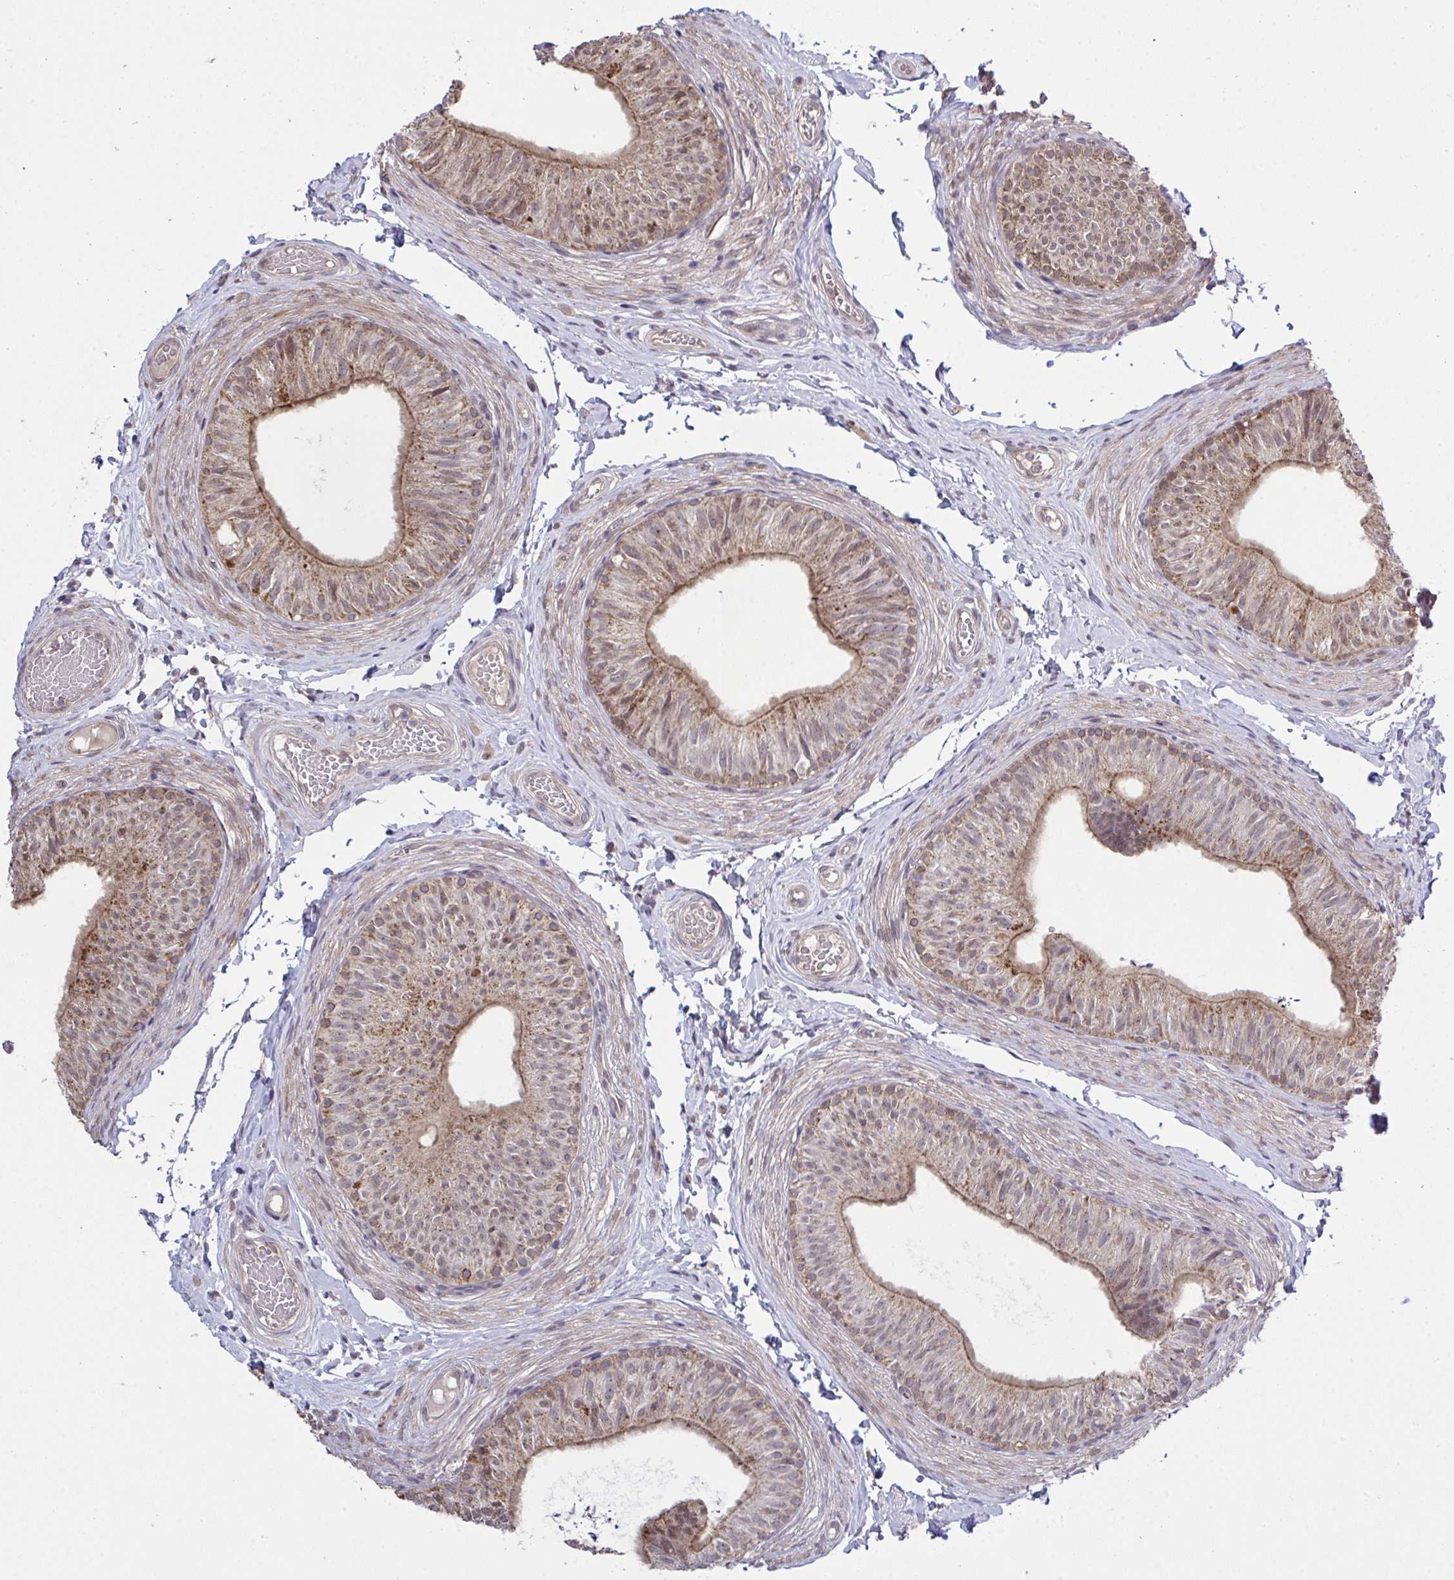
{"staining": {"intensity": "moderate", "quantity": "25%-75%", "location": "cytoplasmic/membranous"}, "tissue": "epididymis", "cell_type": "Glandular cells", "image_type": "normal", "snomed": [{"axis": "morphology", "description": "Normal tissue, NOS"}, {"axis": "topography", "description": "Epididymis, spermatic cord, NOS"}, {"axis": "topography", "description": "Epididymis"}, {"axis": "topography", "description": "Peripheral nerve tissue"}], "caption": "Epididymis stained with a brown dye displays moderate cytoplasmic/membranous positive expression in about 25%-75% of glandular cells.", "gene": "PPM1H", "patient": {"sex": "male", "age": 29}}